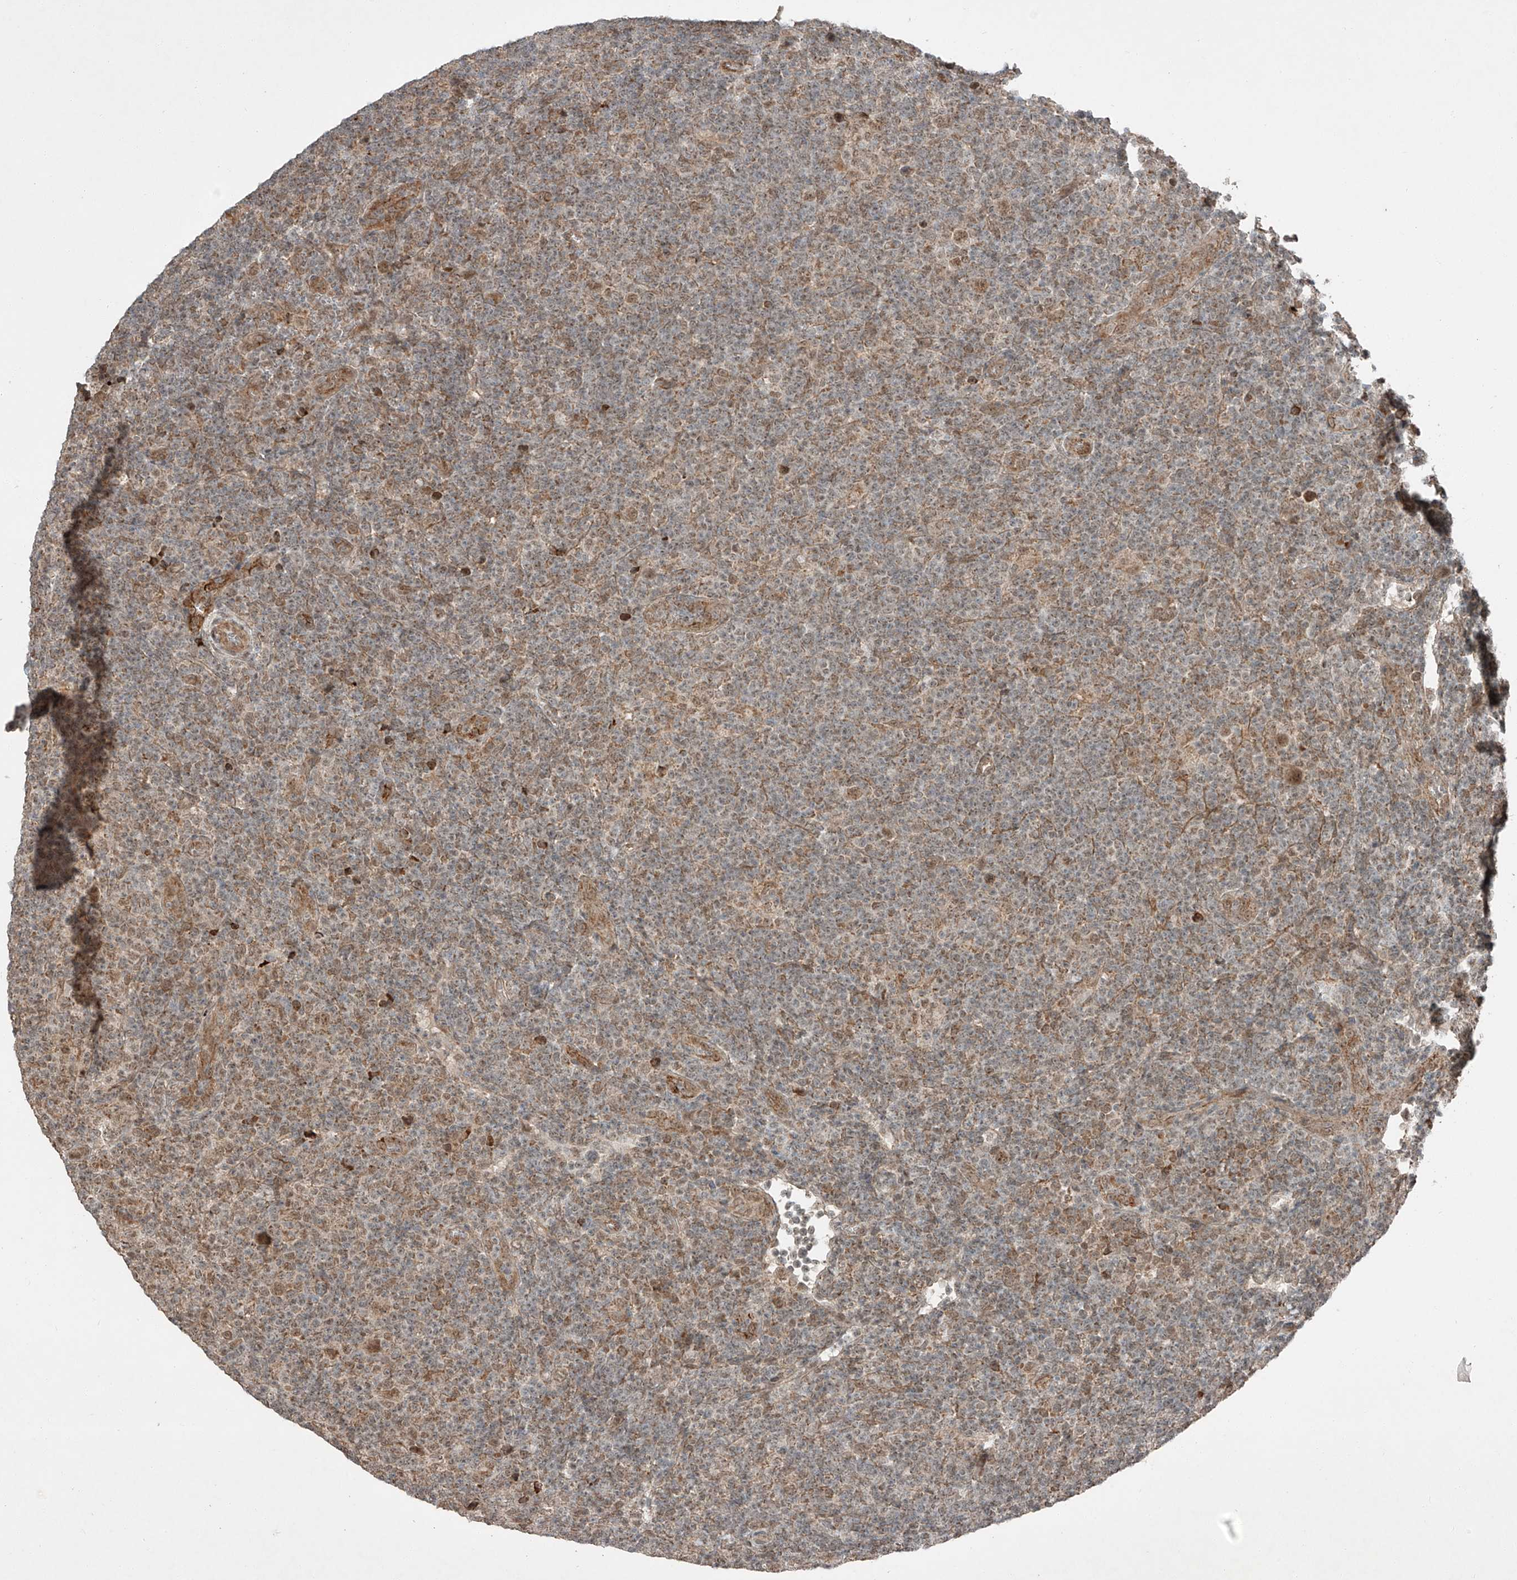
{"staining": {"intensity": "moderate", "quantity": ">75%", "location": "nuclear"}, "tissue": "lymphoma", "cell_type": "Tumor cells", "image_type": "cancer", "snomed": [{"axis": "morphology", "description": "Hodgkin's disease, NOS"}, {"axis": "topography", "description": "Lymph node"}], "caption": "Protein analysis of Hodgkin's disease tissue reveals moderate nuclear positivity in approximately >75% of tumor cells. (DAB (3,3'-diaminobenzidine) = brown stain, brightfield microscopy at high magnification).", "gene": "ZNF620", "patient": {"sex": "female", "age": 57}}